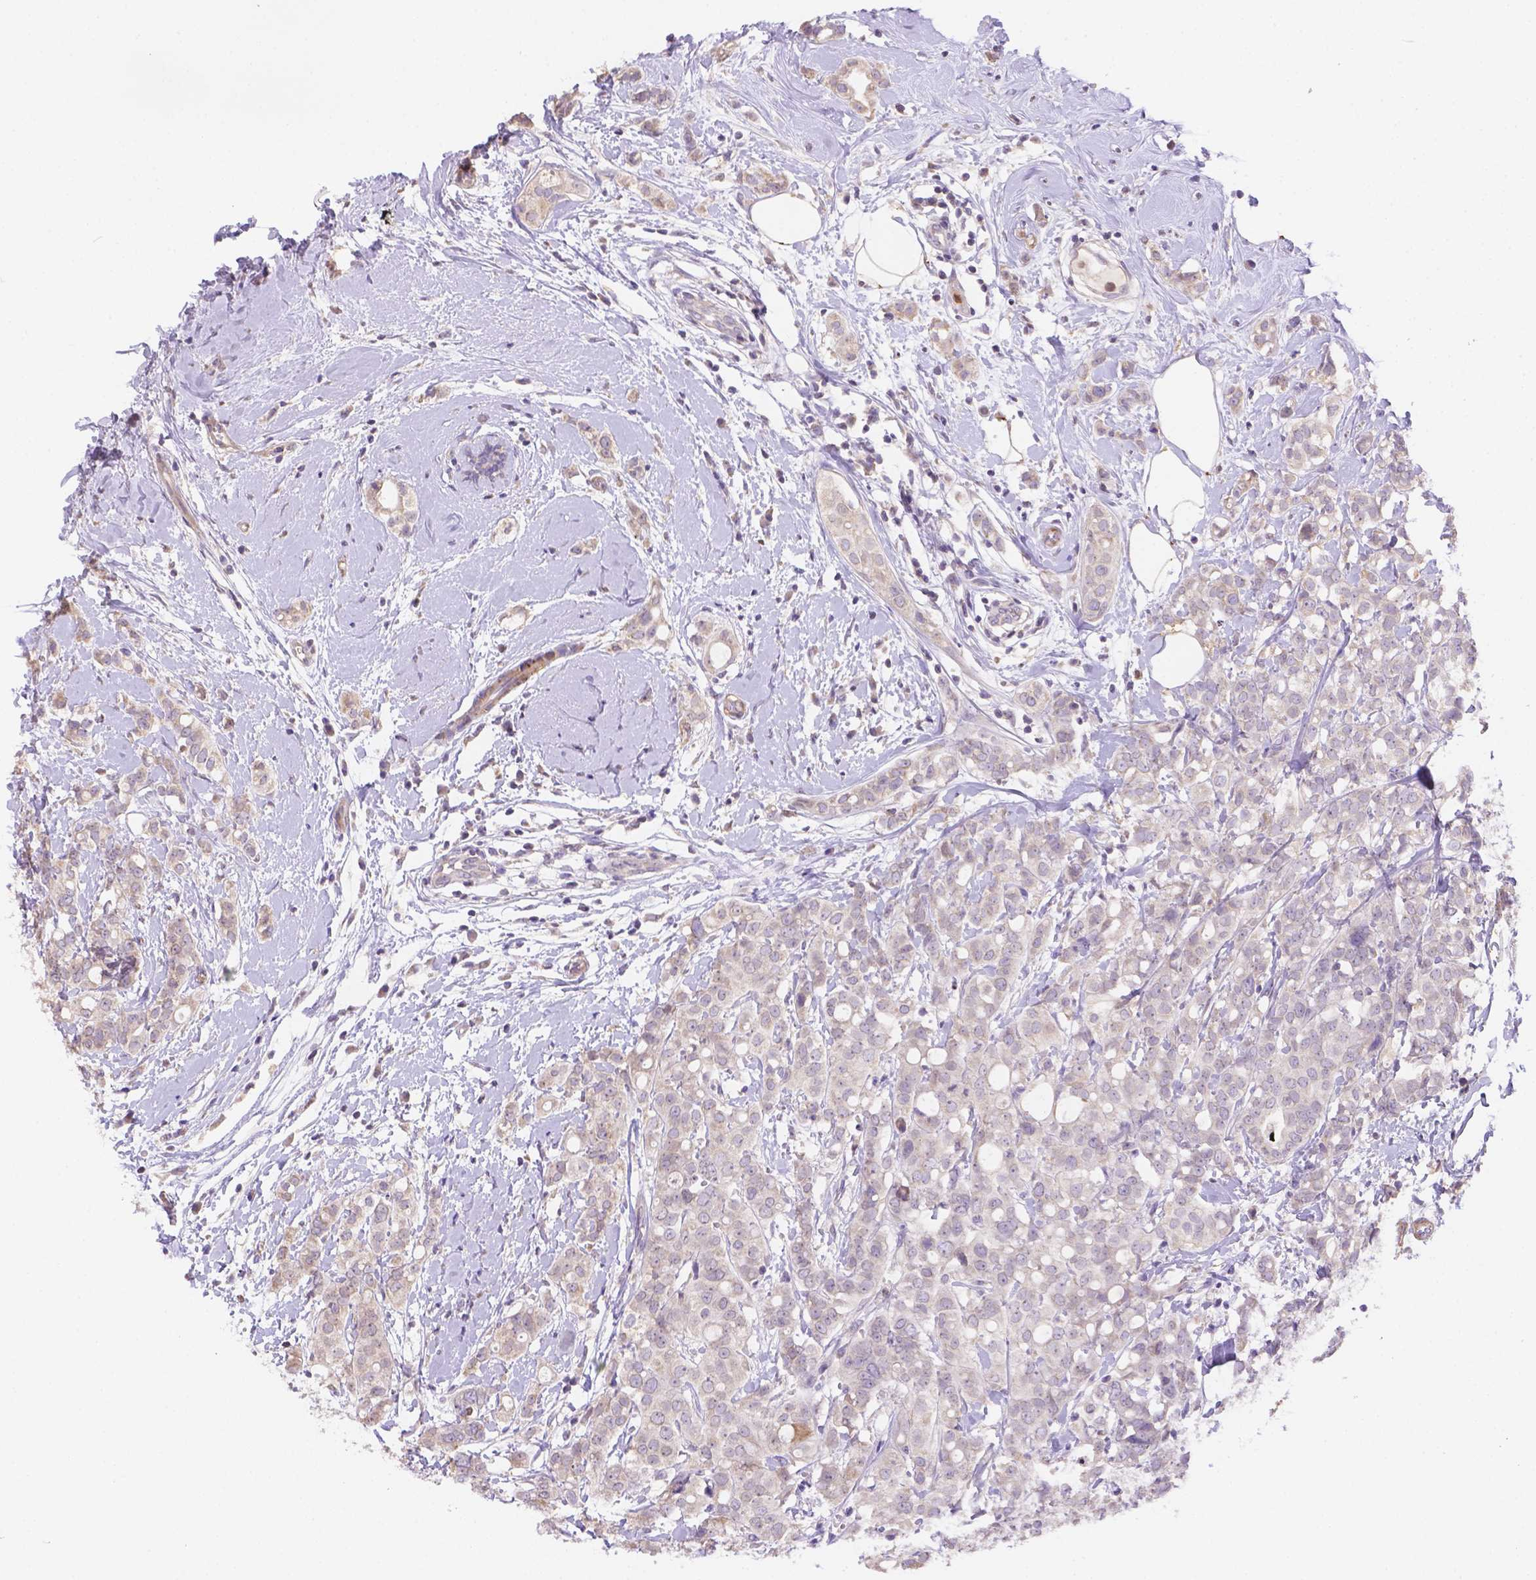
{"staining": {"intensity": "weak", "quantity": "<25%", "location": "cytoplasmic/membranous"}, "tissue": "breast cancer", "cell_type": "Tumor cells", "image_type": "cancer", "snomed": [{"axis": "morphology", "description": "Duct carcinoma"}, {"axis": "topography", "description": "Breast"}], "caption": "Human breast cancer stained for a protein using immunohistochemistry (IHC) demonstrates no positivity in tumor cells.", "gene": "NXPE2", "patient": {"sex": "female", "age": 40}}